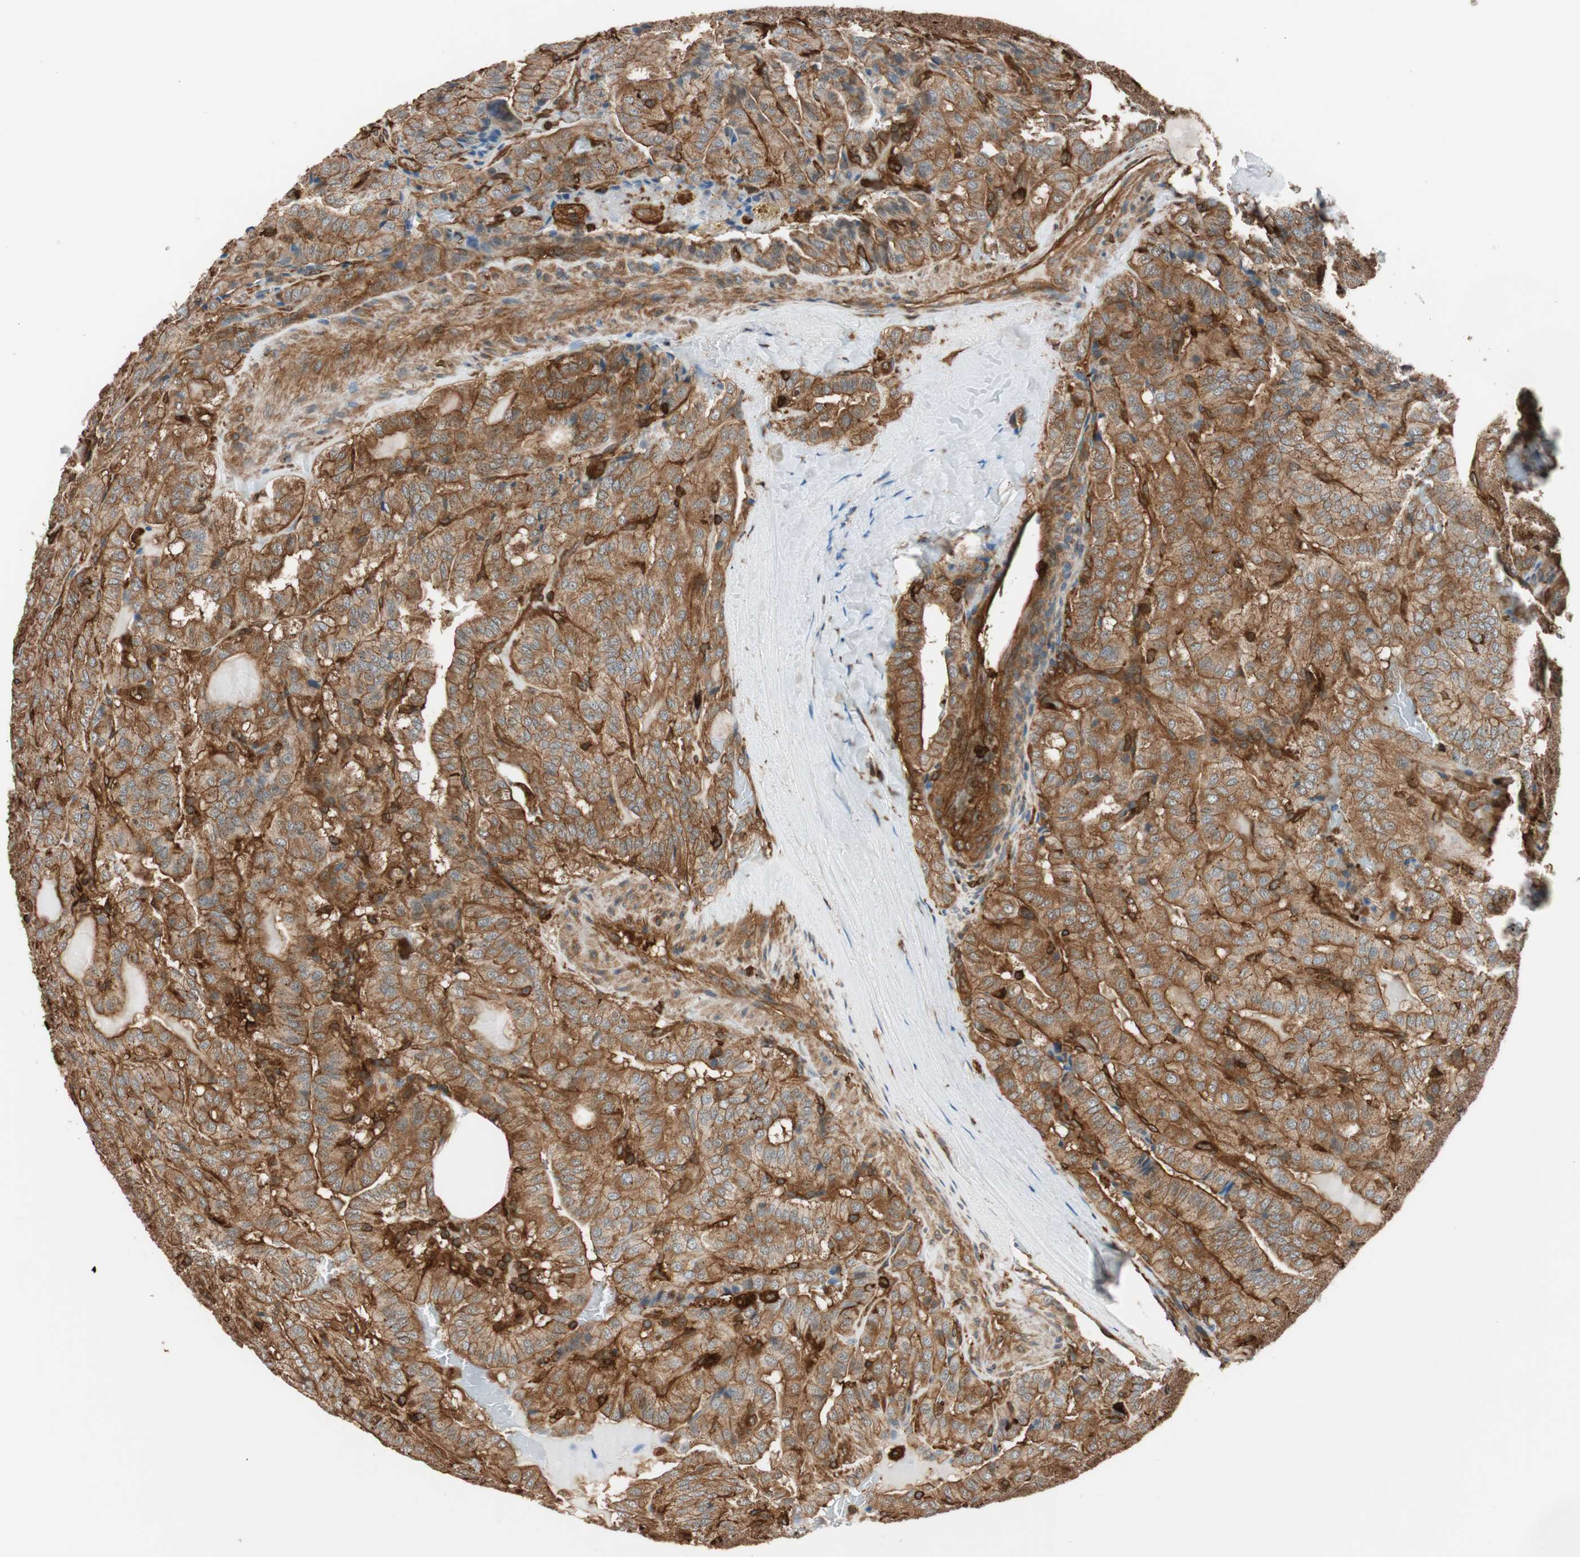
{"staining": {"intensity": "strong", "quantity": ">75%", "location": "cytoplasmic/membranous"}, "tissue": "thyroid cancer", "cell_type": "Tumor cells", "image_type": "cancer", "snomed": [{"axis": "morphology", "description": "Papillary adenocarcinoma, NOS"}, {"axis": "topography", "description": "Thyroid gland"}], "caption": "Thyroid cancer (papillary adenocarcinoma) stained with immunohistochemistry reveals strong cytoplasmic/membranous staining in about >75% of tumor cells. The protein is shown in brown color, while the nuclei are stained blue.", "gene": "VASP", "patient": {"sex": "male", "age": 77}}